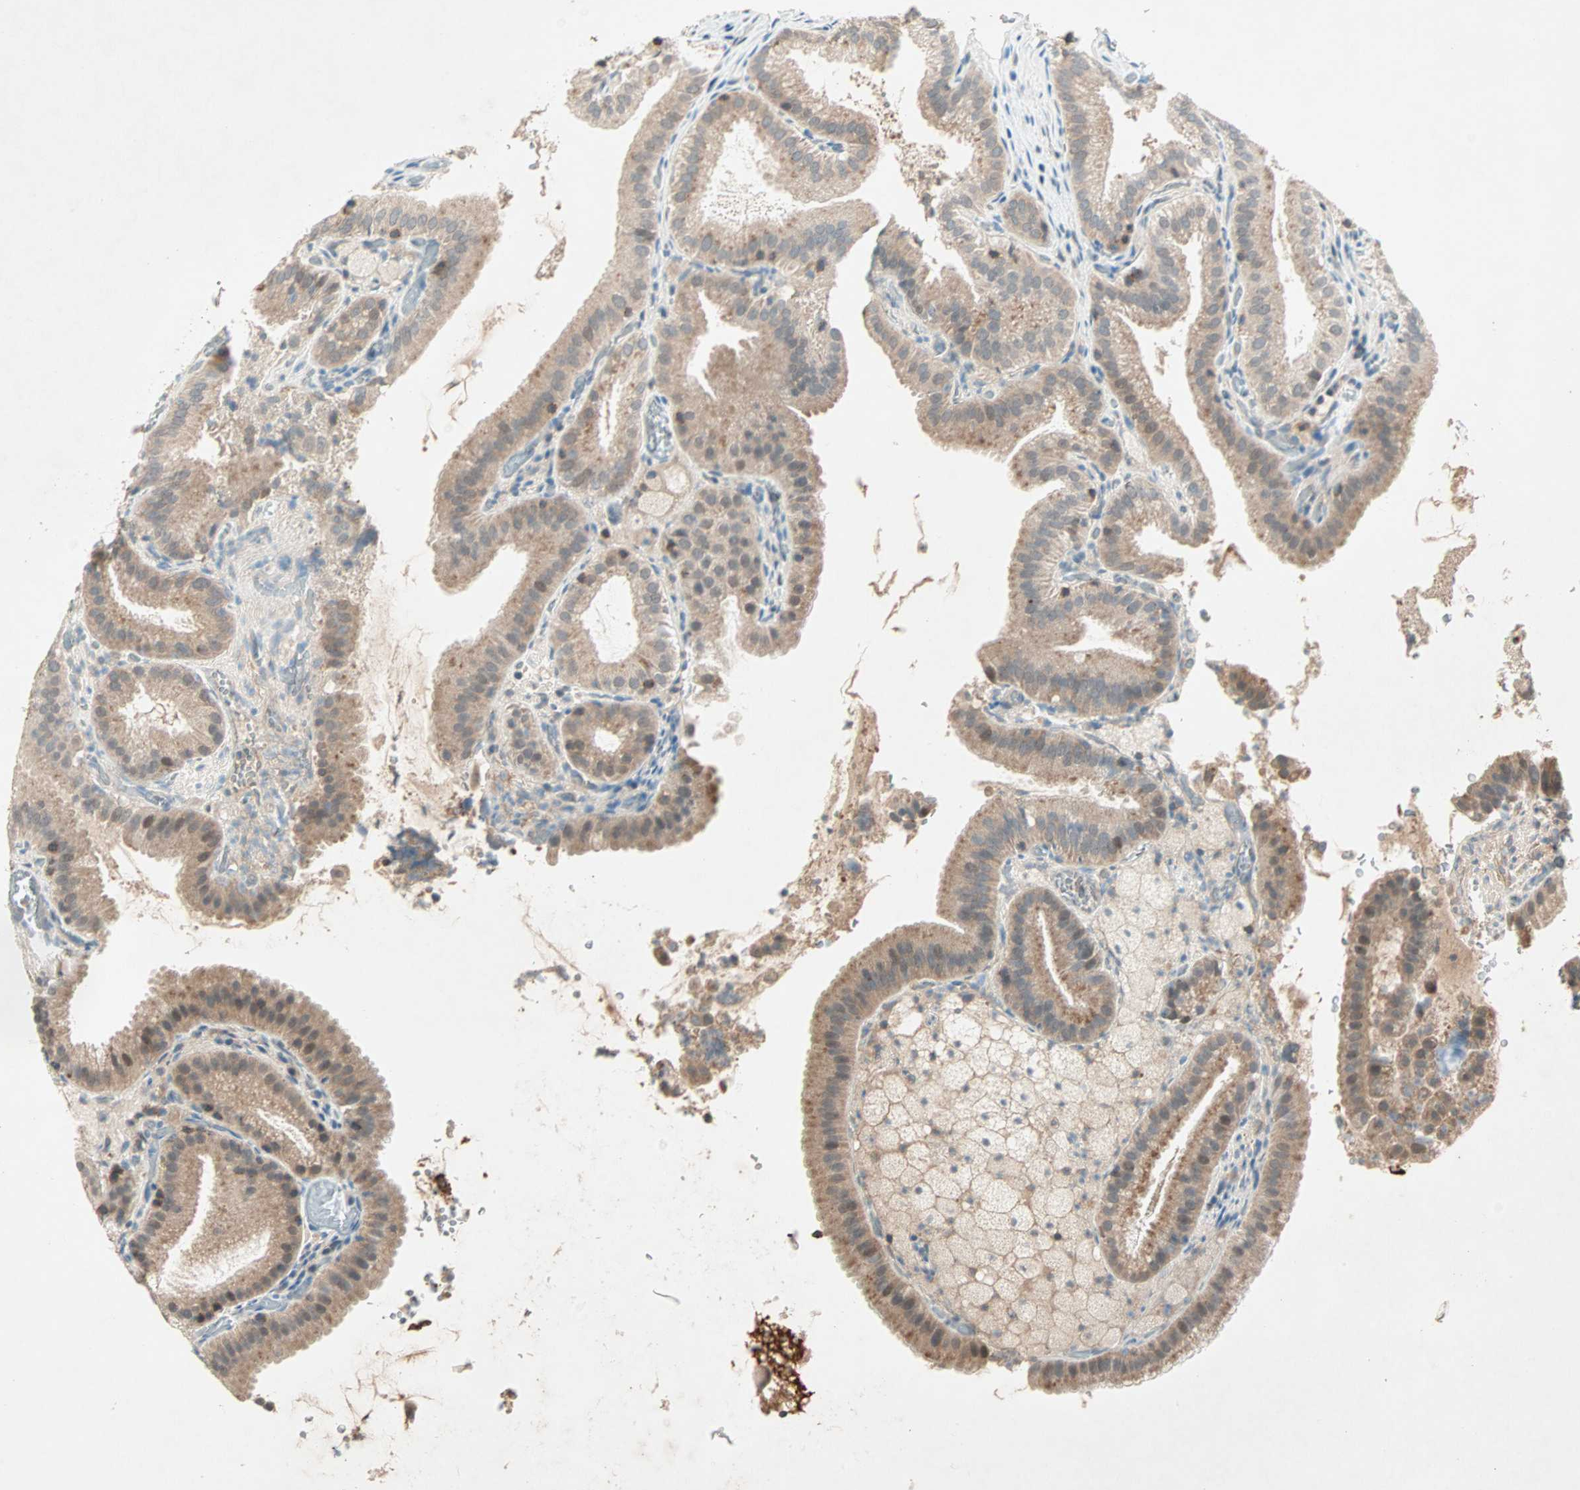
{"staining": {"intensity": "moderate", "quantity": ">75%", "location": "cytoplasmic/membranous"}, "tissue": "gallbladder", "cell_type": "Glandular cells", "image_type": "normal", "snomed": [{"axis": "morphology", "description": "Normal tissue, NOS"}, {"axis": "topography", "description": "Gallbladder"}], "caption": "Approximately >75% of glandular cells in benign human gallbladder display moderate cytoplasmic/membranous protein positivity as visualized by brown immunohistochemical staining.", "gene": "TEC", "patient": {"sex": "male", "age": 54}}